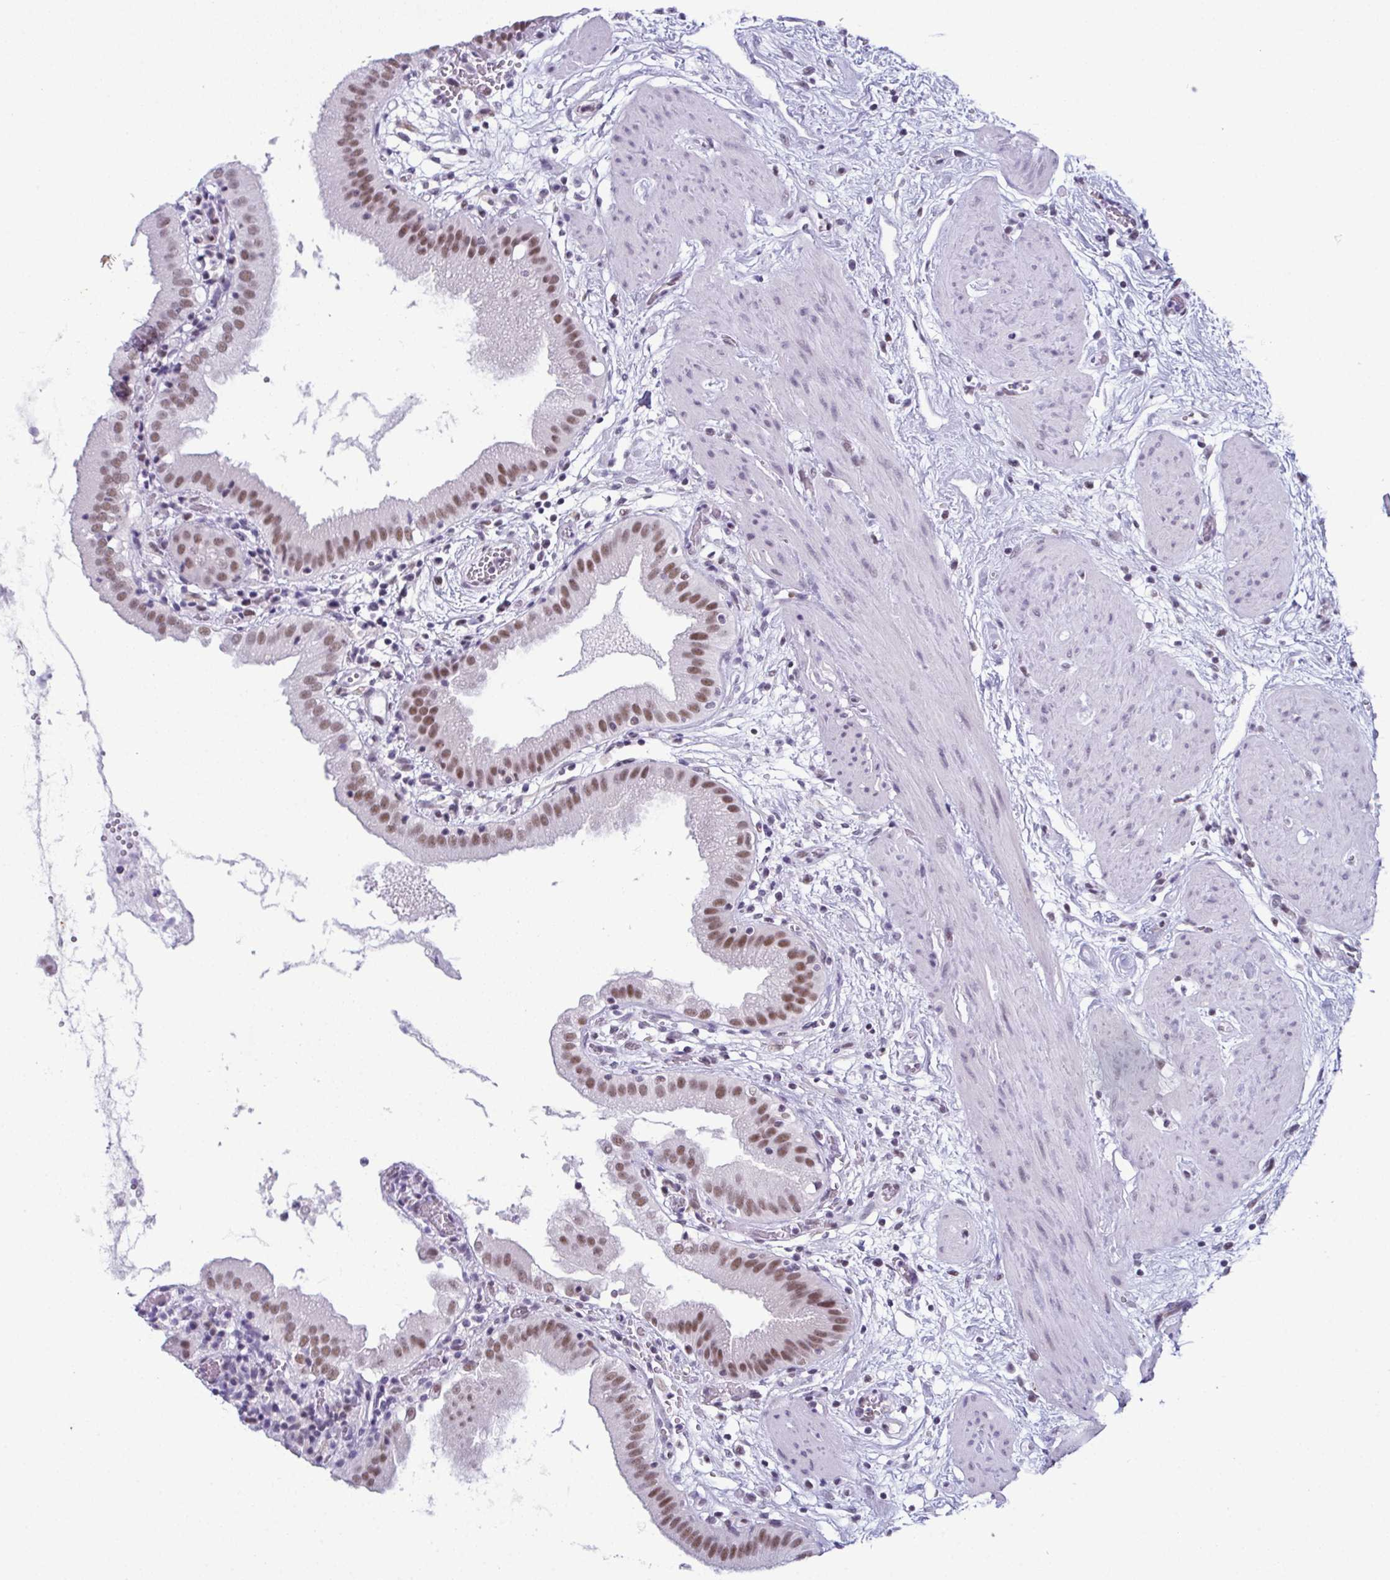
{"staining": {"intensity": "moderate", "quantity": ">75%", "location": "nuclear"}, "tissue": "gallbladder", "cell_type": "Glandular cells", "image_type": "normal", "snomed": [{"axis": "morphology", "description": "Normal tissue, NOS"}, {"axis": "topography", "description": "Gallbladder"}], "caption": "Gallbladder stained with IHC reveals moderate nuclear expression in about >75% of glandular cells.", "gene": "RBM7", "patient": {"sex": "female", "age": 65}}